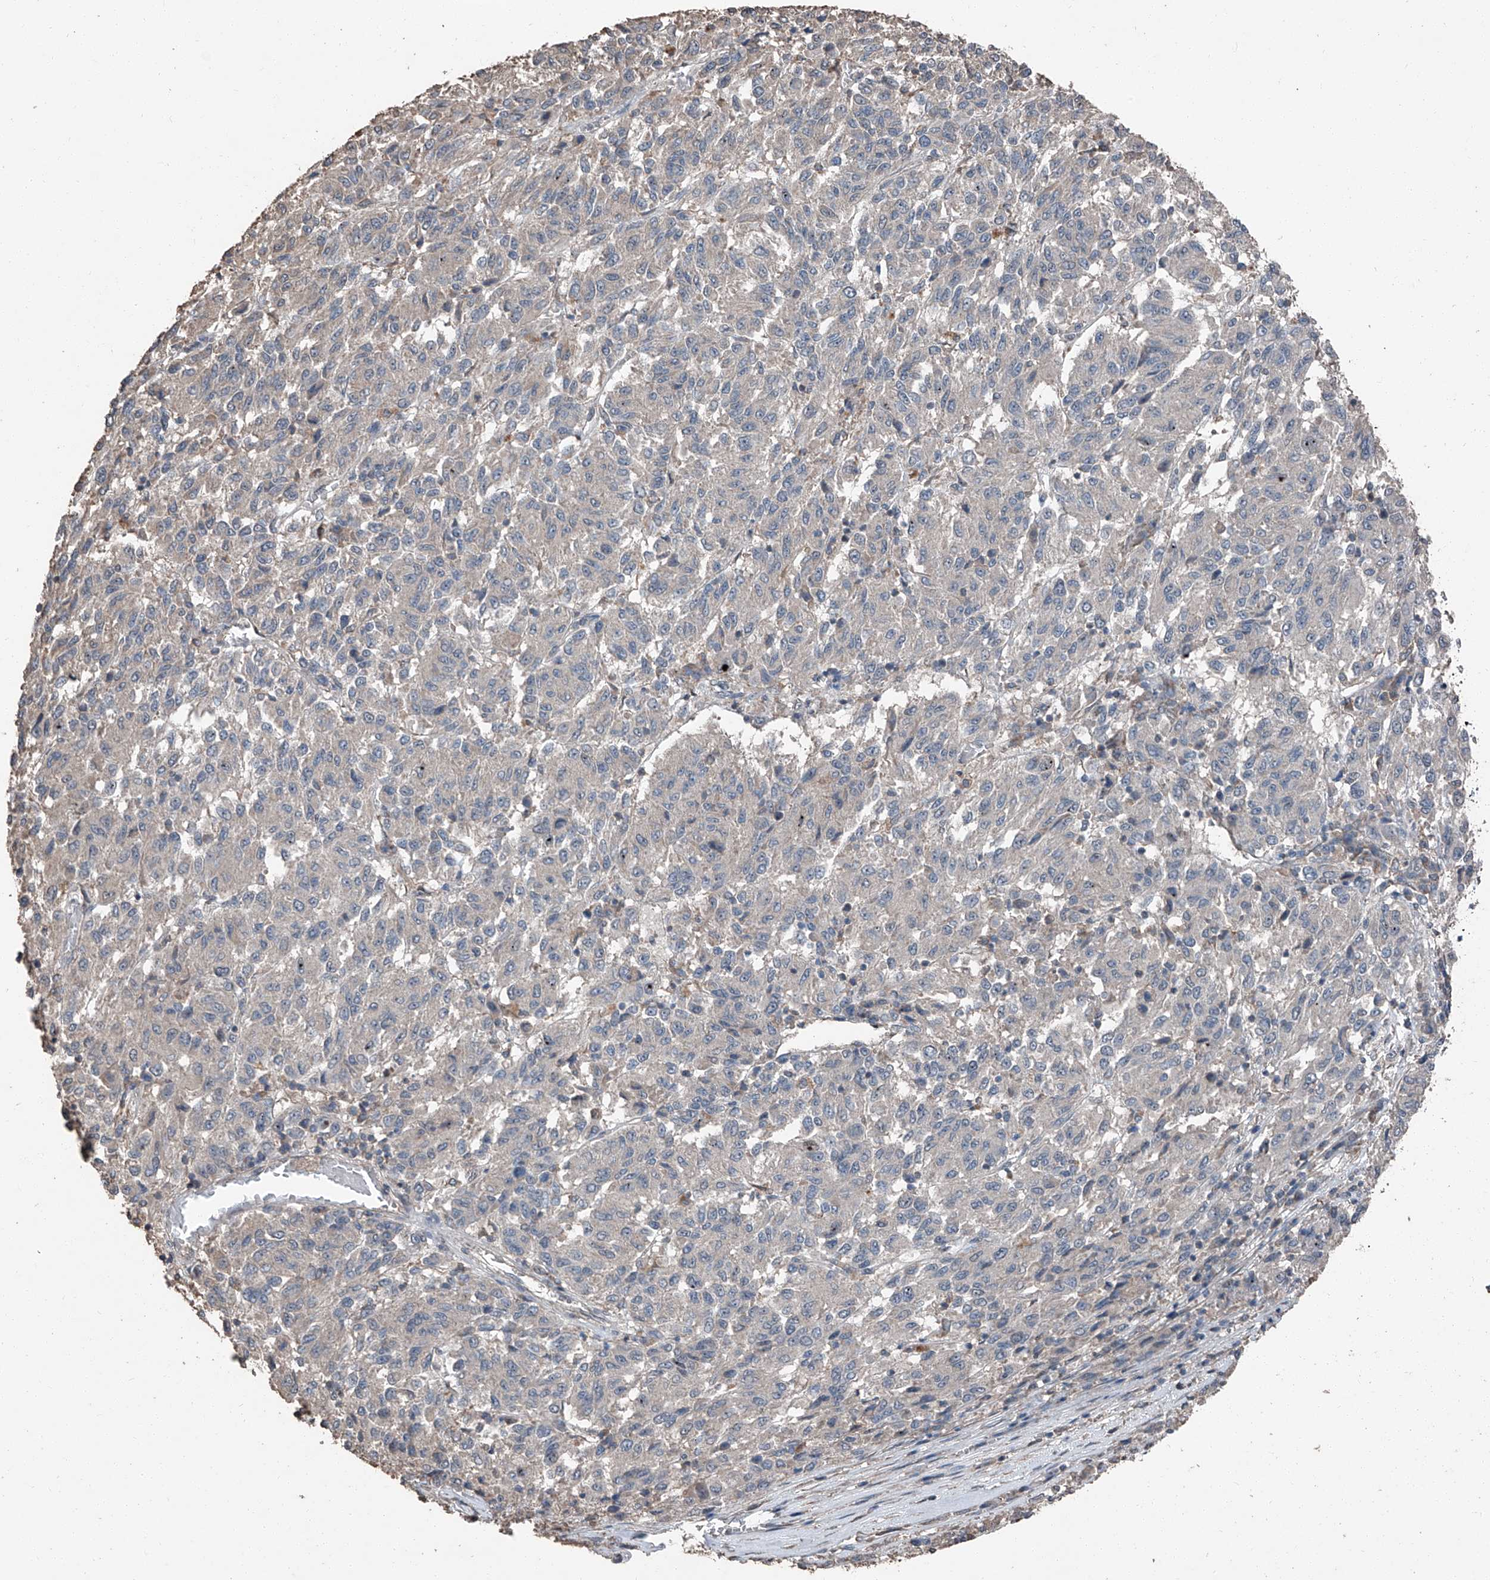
{"staining": {"intensity": "negative", "quantity": "none", "location": "none"}, "tissue": "melanoma", "cell_type": "Tumor cells", "image_type": "cancer", "snomed": [{"axis": "morphology", "description": "Malignant melanoma, Metastatic site"}, {"axis": "topography", "description": "Lung"}], "caption": "Immunohistochemistry photomicrograph of neoplastic tissue: melanoma stained with DAB exhibits no significant protein staining in tumor cells.", "gene": "MAMLD1", "patient": {"sex": "male", "age": 64}}